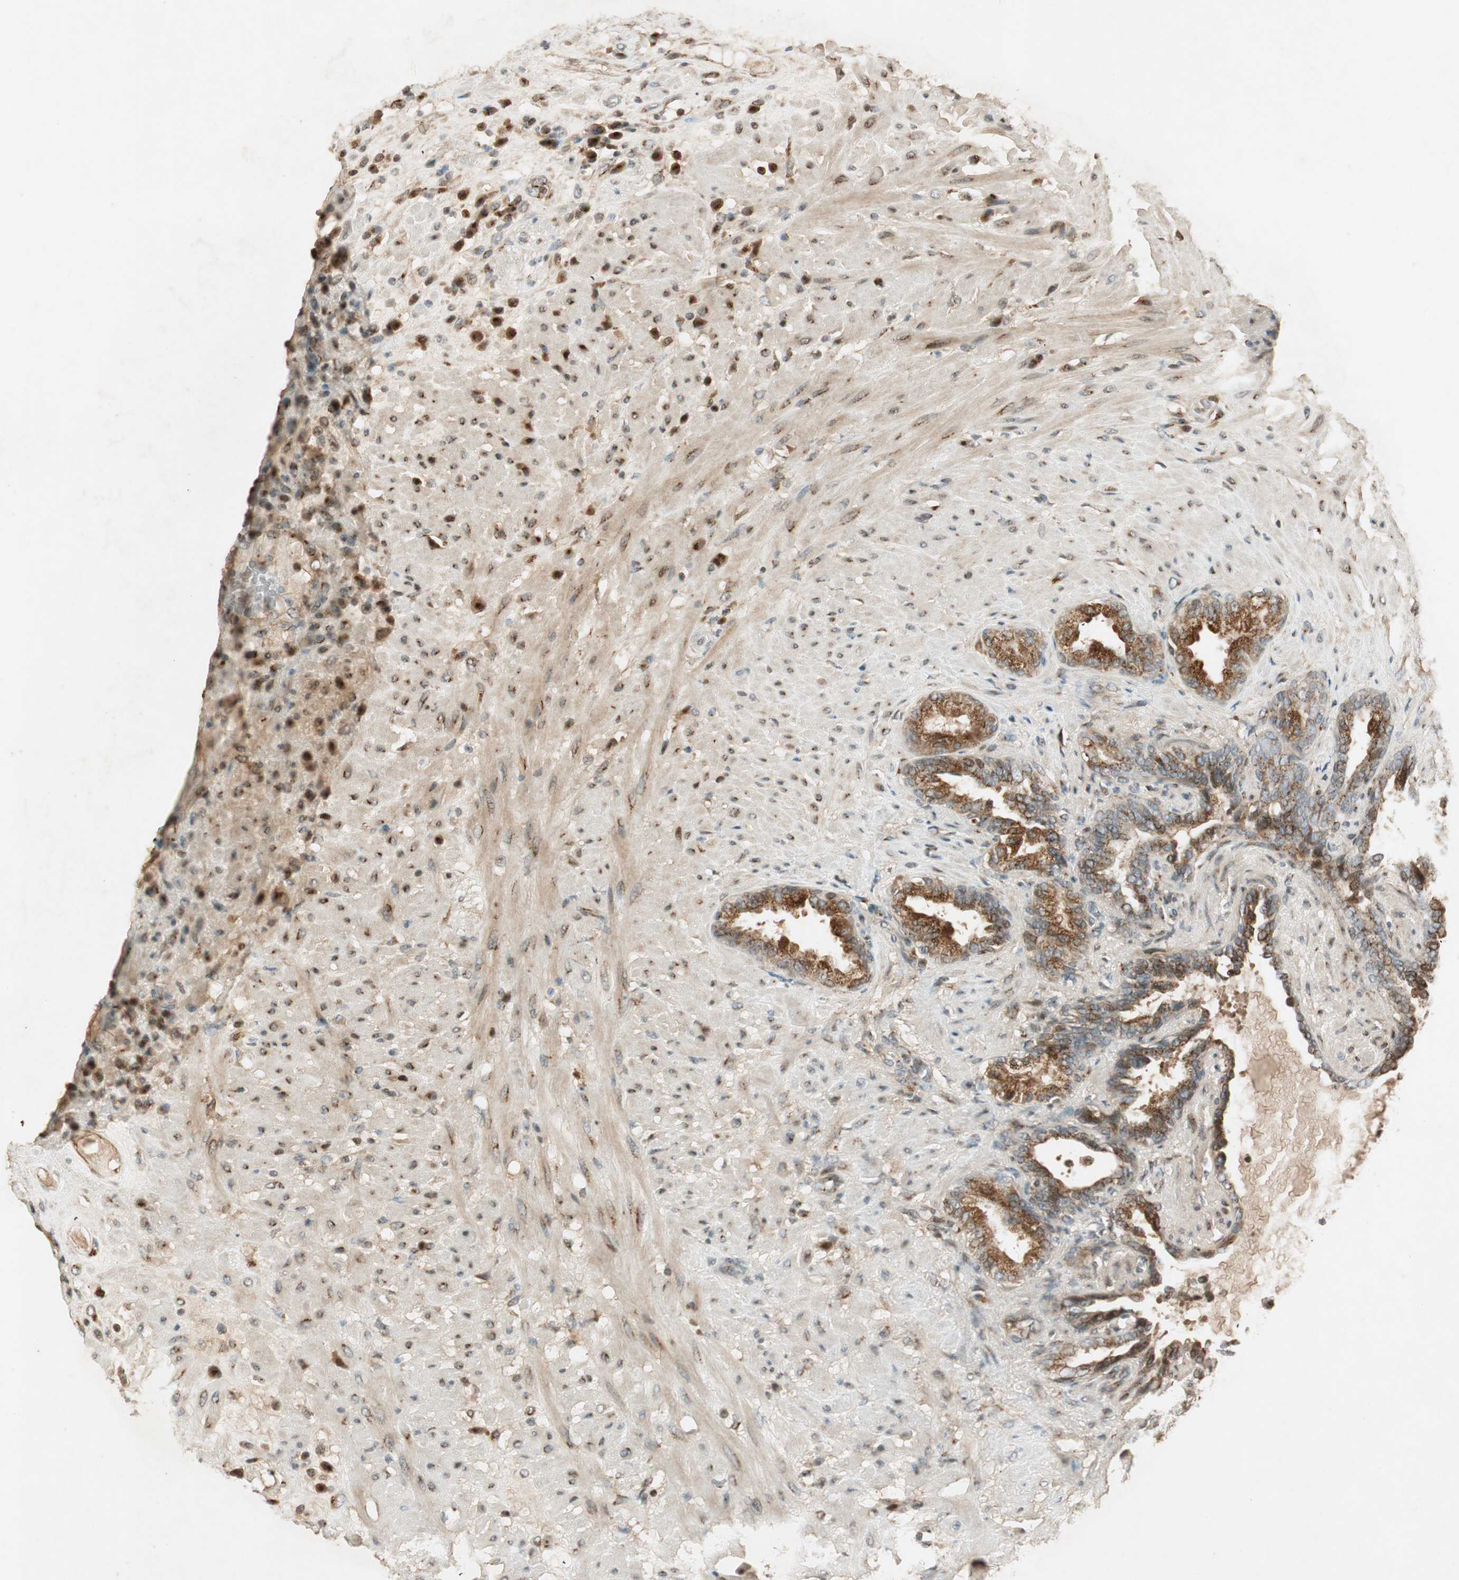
{"staining": {"intensity": "moderate", "quantity": ">75%", "location": "cytoplasmic/membranous"}, "tissue": "seminal vesicle", "cell_type": "Glandular cells", "image_type": "normal", "snomed": [{"axis": "morphology", "description": "Normal tissue, NOS"}, {"axis": "topography", "description": "Seminal veicle"}], "caption": "This histopathology image displays immunohistochemistry (IHC) staining of normal seminal vesicle, with medium moderate cytoplasmic/membranous expression in approximately >75% of glandular cells.", "gene": "NEO1", "patient": {"sex": "male", "age": 61}}